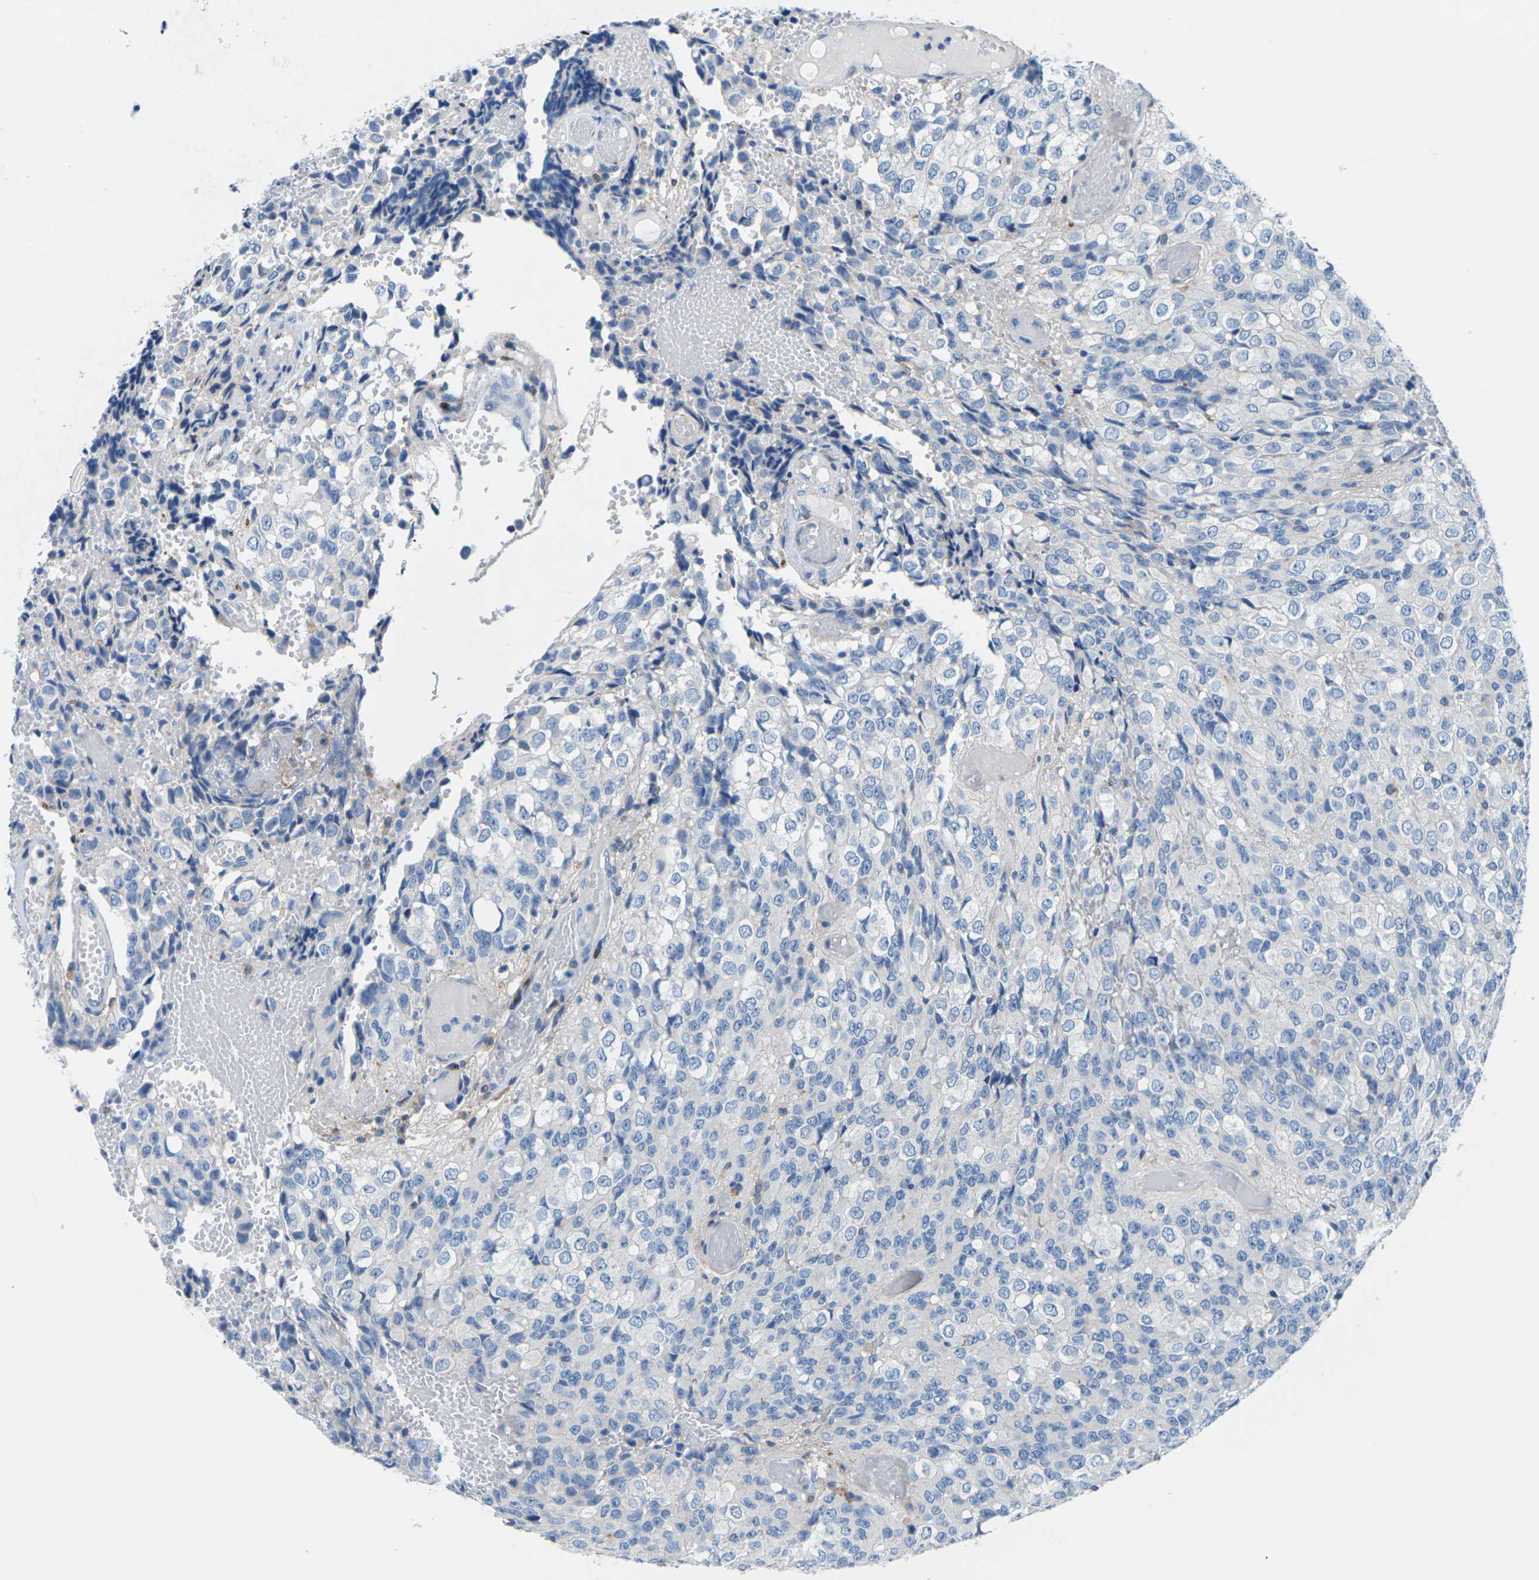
{"staining": {"intensity": "negative", "quantity": "none", "location": "none"}, "tissue": "glioma", "cell_type": "Tumor cells", "image_type": "cancer", "snomed": [{"axis": "morphology", "description": "Glioma, malignant, High grade"}, {"axis": "topography", "description": "Brain"}], "caption": "Immunohistochemical staining of human malignant glioma (high-grade) displays no significant staining in tumor cells.", "gene": "SYNGR2", "patient": {"sex": "male", "age": 32}}